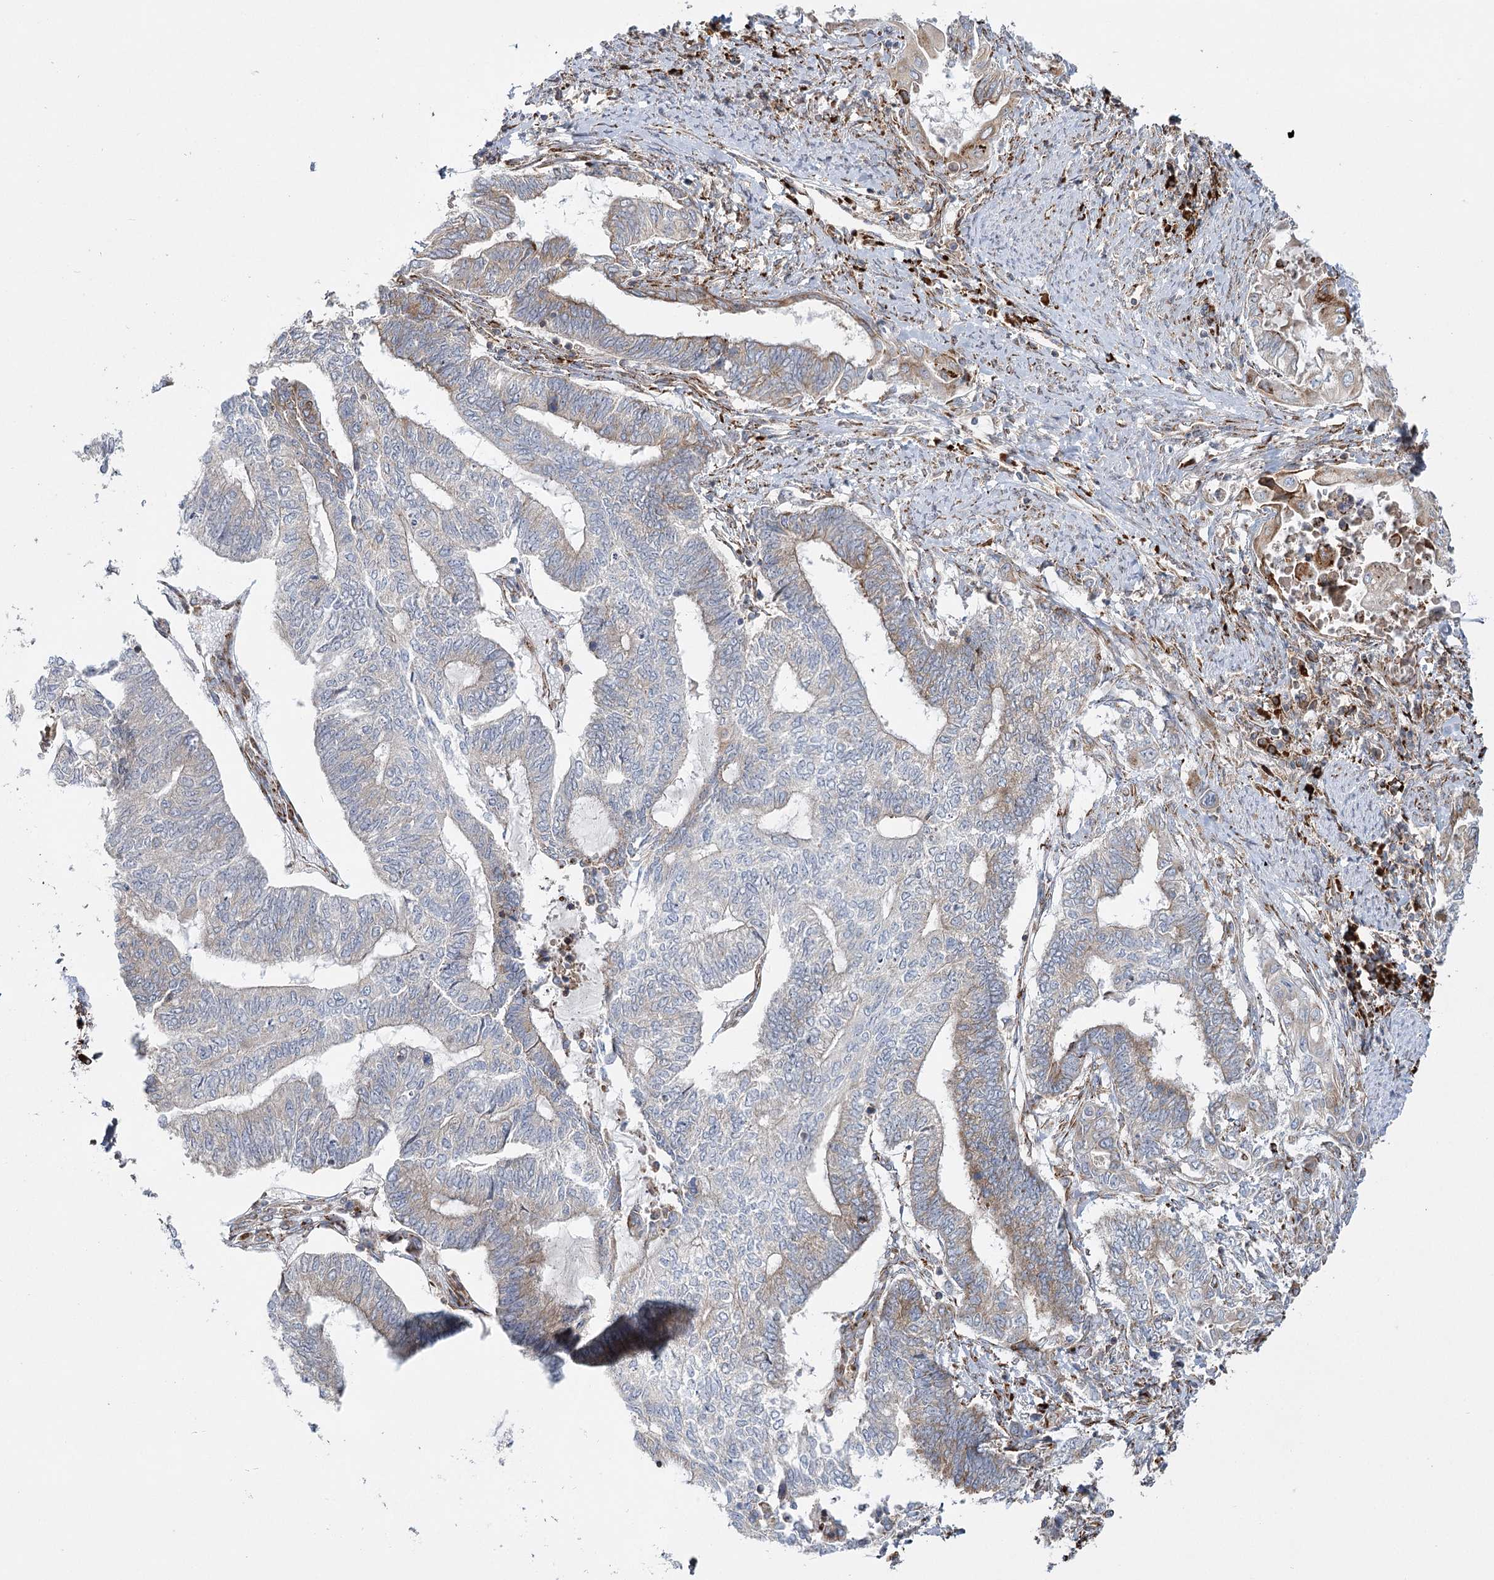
{"staining": {"intensity": "weak", "quantity": "25%-75%", "location": "cytoplasmic/membranous"}, "tissue": "endometrial cancer", "cell_type": "Tumor cells", "image_type": "cancer", "snomed": [{"axis": "morphology", "description": "Adenocarcinoma, NOS"}, {"axis": "topography", "description": "Uterus"}, {"axis": "topography", "description": "Endometrium"}], "caption": "Human adenocarcinoma (endometrial) stained for a protein (brown) shows weak cytoplasmic/membranous positive staining in about 25%-75% of tumor cells.", "gene": "POGLUT1", "patient": {"sex": "female", "age": 70}}